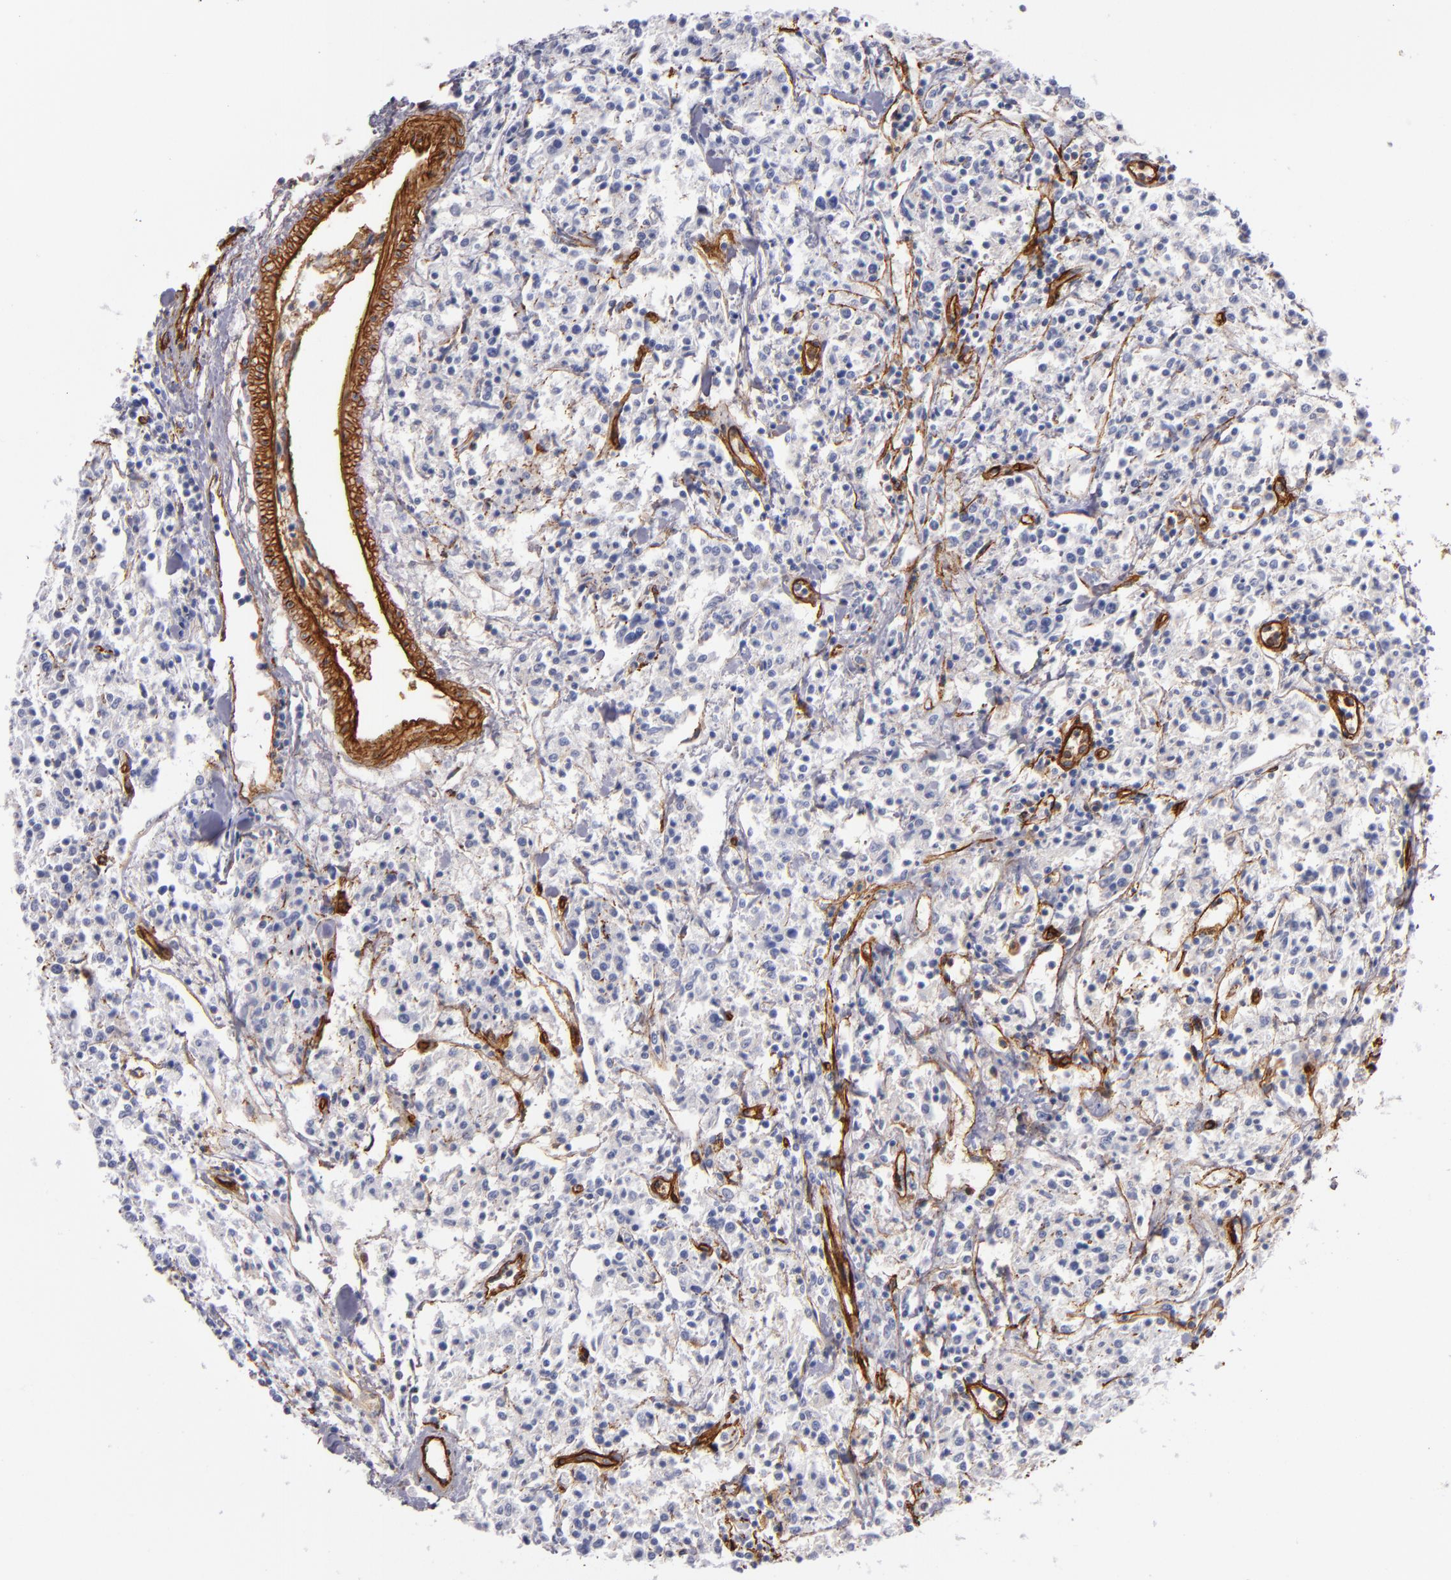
{"staining": {"intensity": "negative", "quantity": "none", "location": "none"}, "tissue": "lymphoma", "cell_type": "Tumor cells", "image_type": "cancer", "snomed": [{"axis": "morphology", "description": "Malignant lymphoma, non-Hodgkin's type, Low grade"}, {"axis": "topography", "description": "Small intestine"}], "caption": "This is an IHC histopathology image of lymphoma. There is no positivity in tumor cells.", "gene": "LAMC1", "patient": {"sex": "female", "age": 59}}